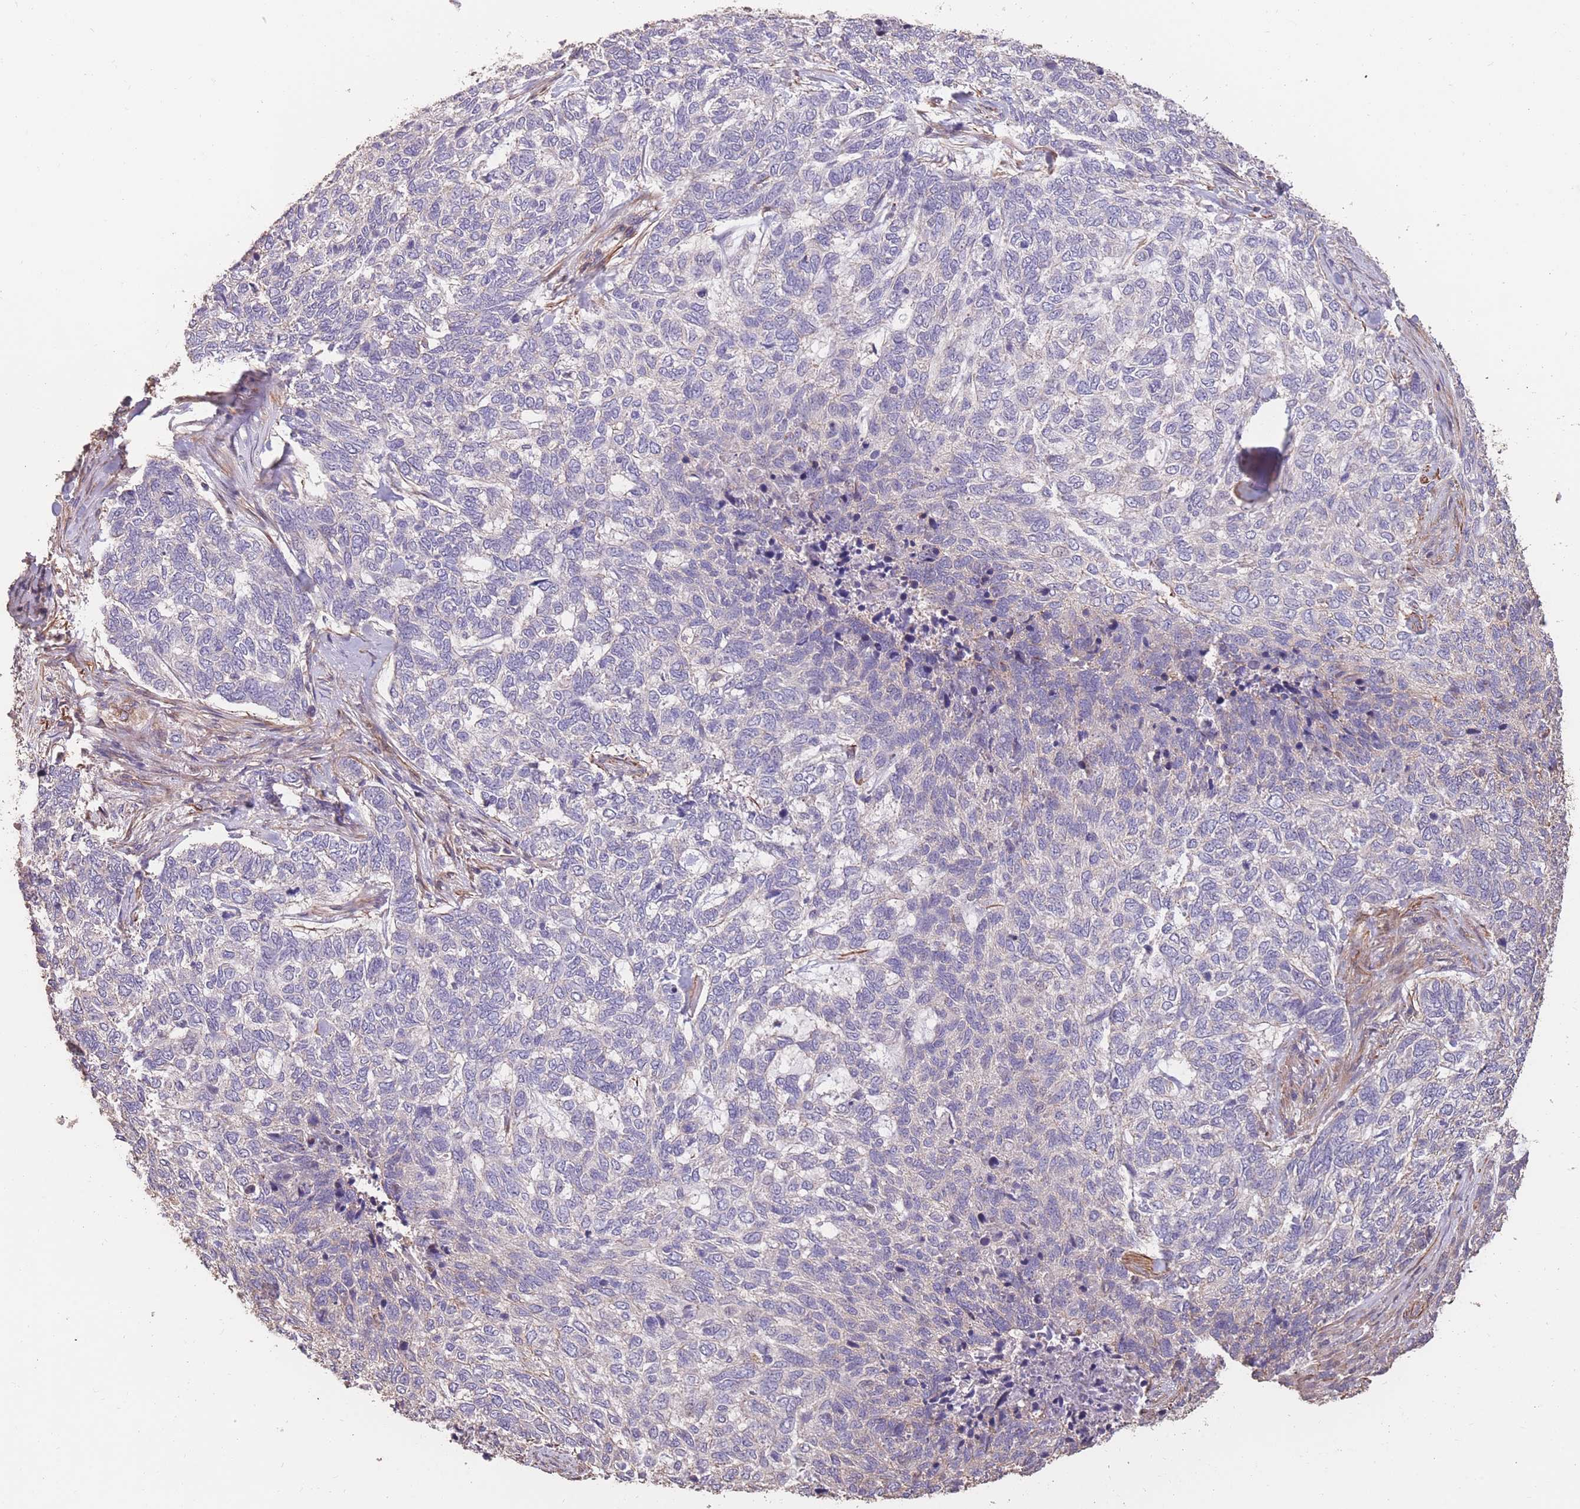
{"staining": {"intensity": "negative", "quantity": "none", "location": "none"}, "tissue": "skin cancer", "cell_type": "Tumor cells", "image_type": "cancer", "snomed": [{"axis": "morphology", "description": "Basal cell carcinoma"}, {"axis": "topography", "description": "Skin"}], "caption": "Tumor cells are negative for brown protein staining in skin cancer.", "gene": "NLRC4", "patient": {"sex": "female", "age": 65}}